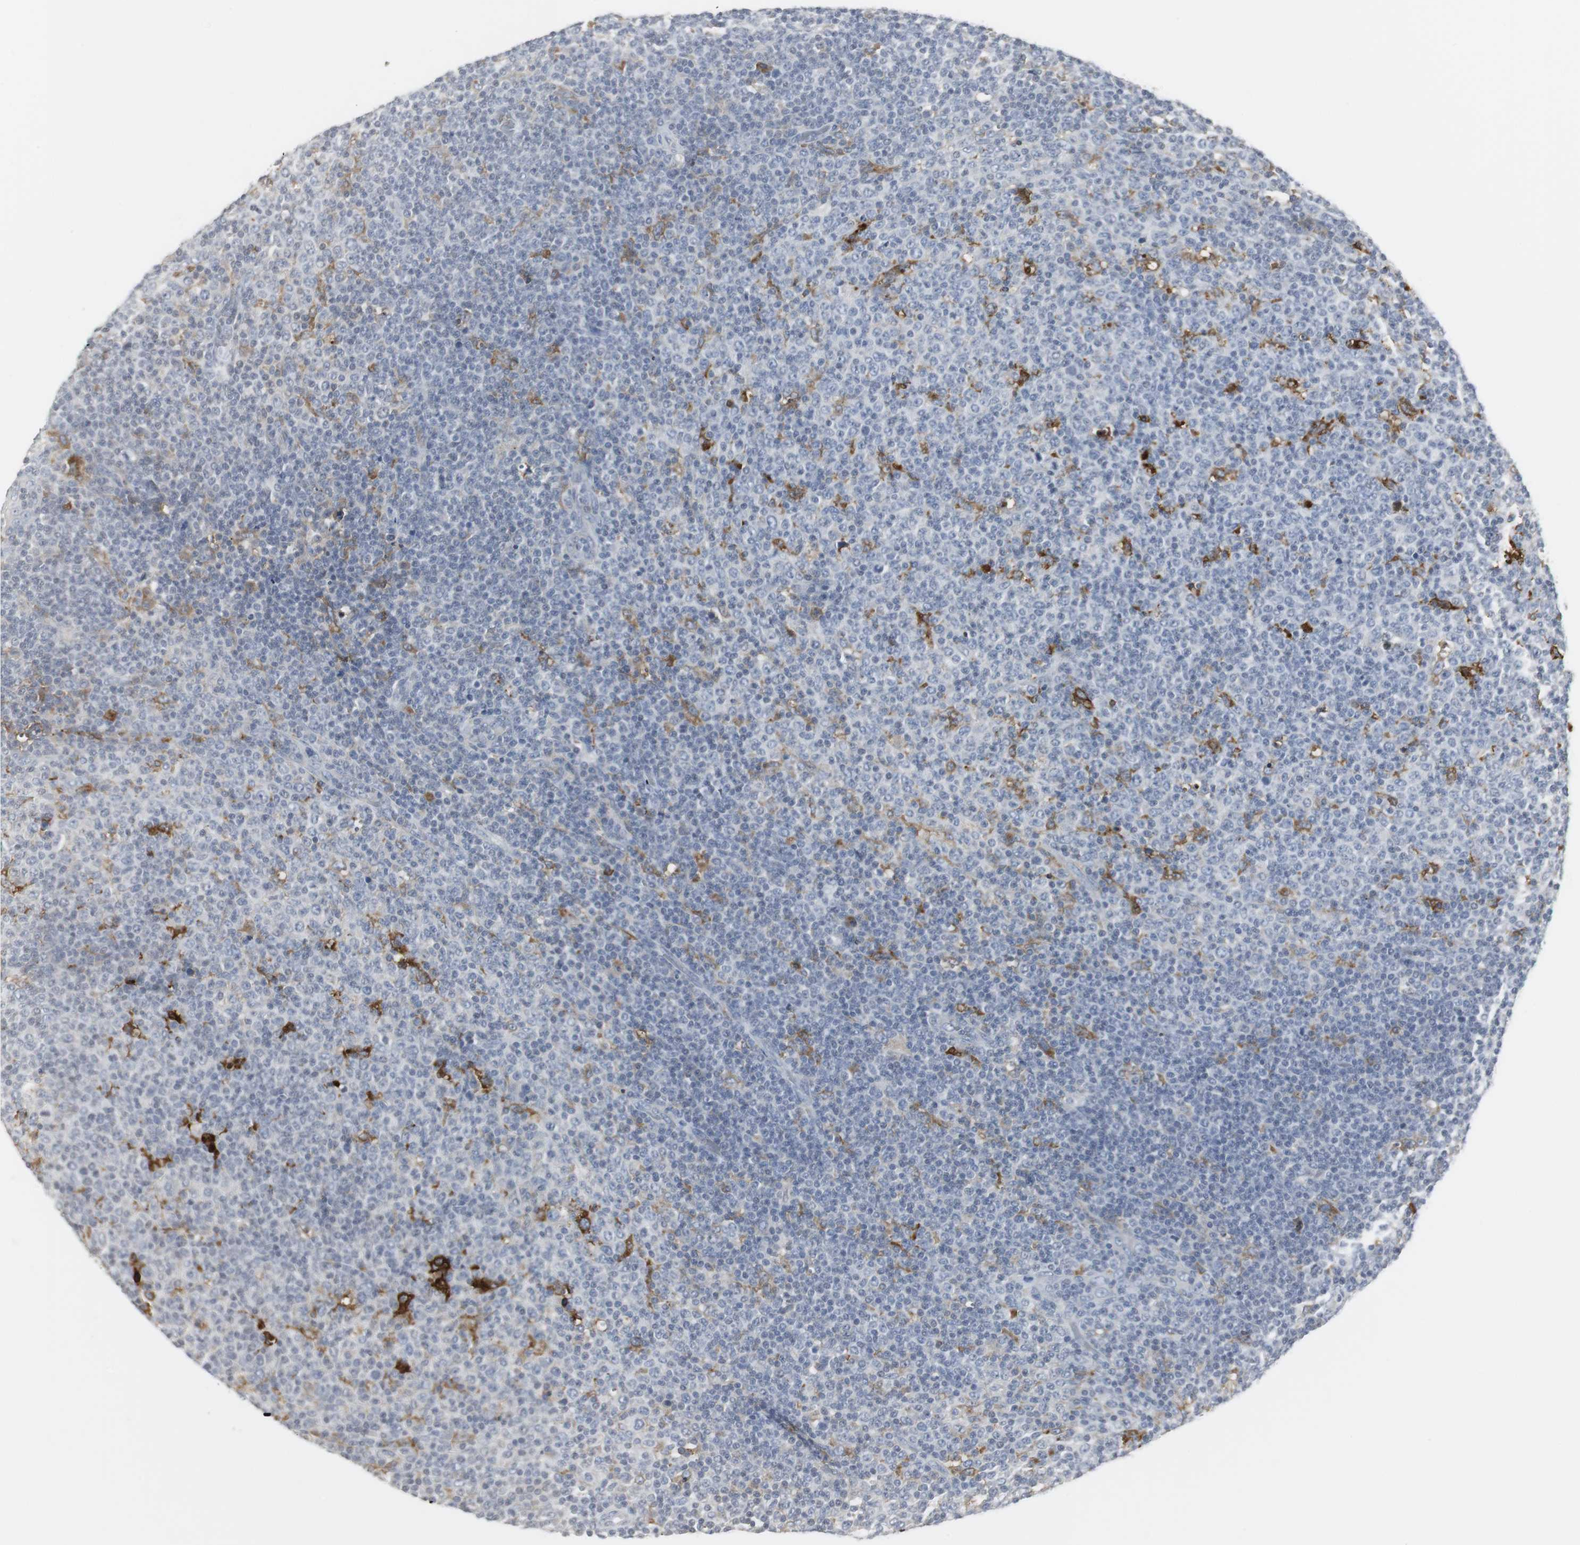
{"staining": {"intensity": "negative", "quantity": "none", "location": "none"}, "tissue": "lymphoma", "cell_type": "Tumor cells", "image_type": "cancer", "snomed": [{"axis": "morphology", "description": "Malignant lymphoma, non-Hodgkin's type, Low grade"}, {"axis": "topography", "description": "Lymph node"}], "caption": "Immunohistochemistry (IHC) of lymphoma exhibits no staining in tumor cells.", "gene": "PI15", "patient": {"sex": "male", "age": 70}}